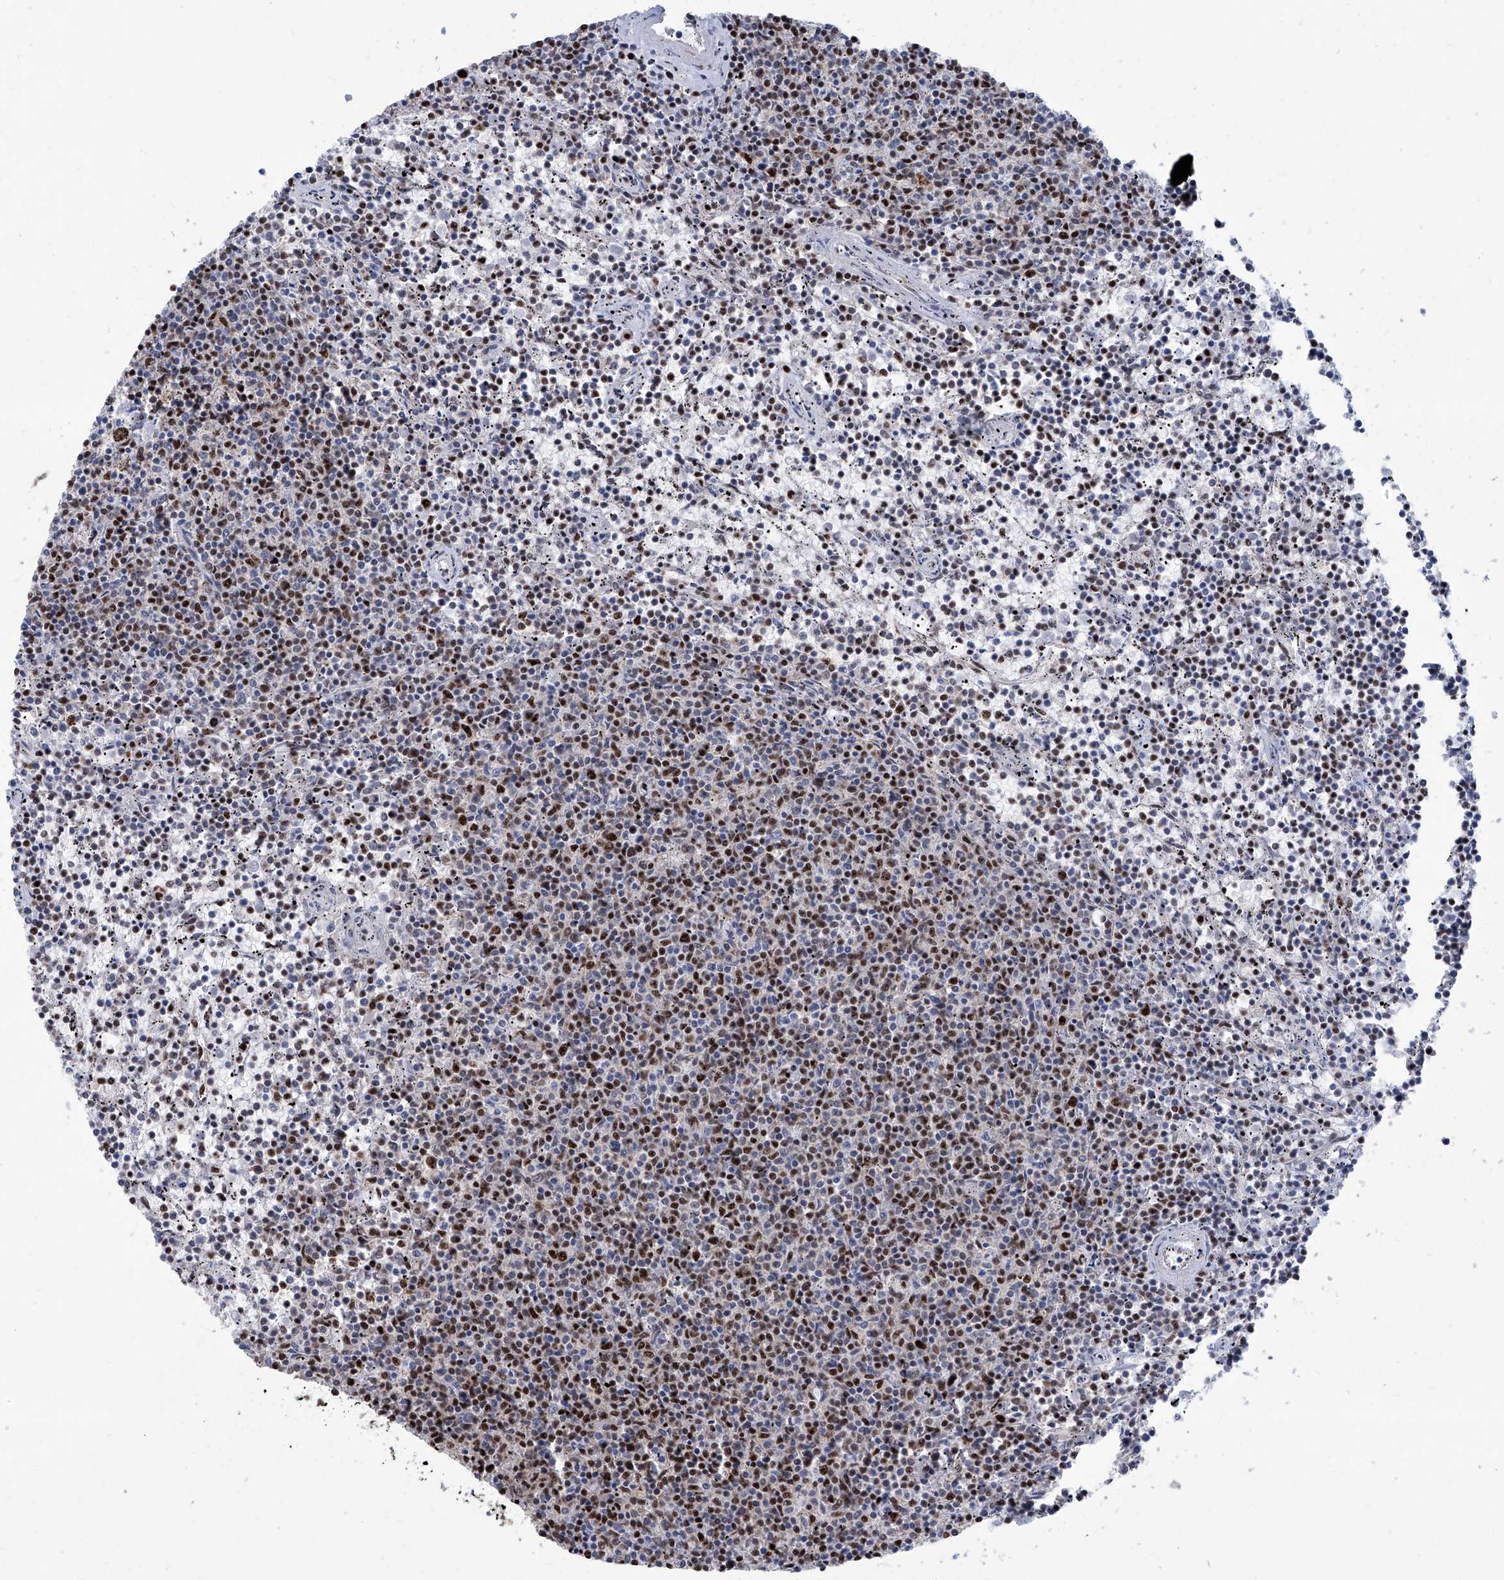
{"staining": {"intensity": "strong", "quantity": "25%-75%", "location": "nuclear"}, "tissue": "lymphoma", "cell_type": "Tumor cells", "image_type": "cancer", "snomed": [{"axis": "morphology", "description": "Malignant lymphoma, non-Hodgkin's type, Low grade"}, {"axis": "topography", "description": "Spleen"}], "caption": "About 25%-75% of tumor cells in human lymphoma reveal strong nuclear protein expression as visualized by brown immunohistochemical staining.", "gene": "FBXL4", "patient": {"sex": "female", "age": 50}}